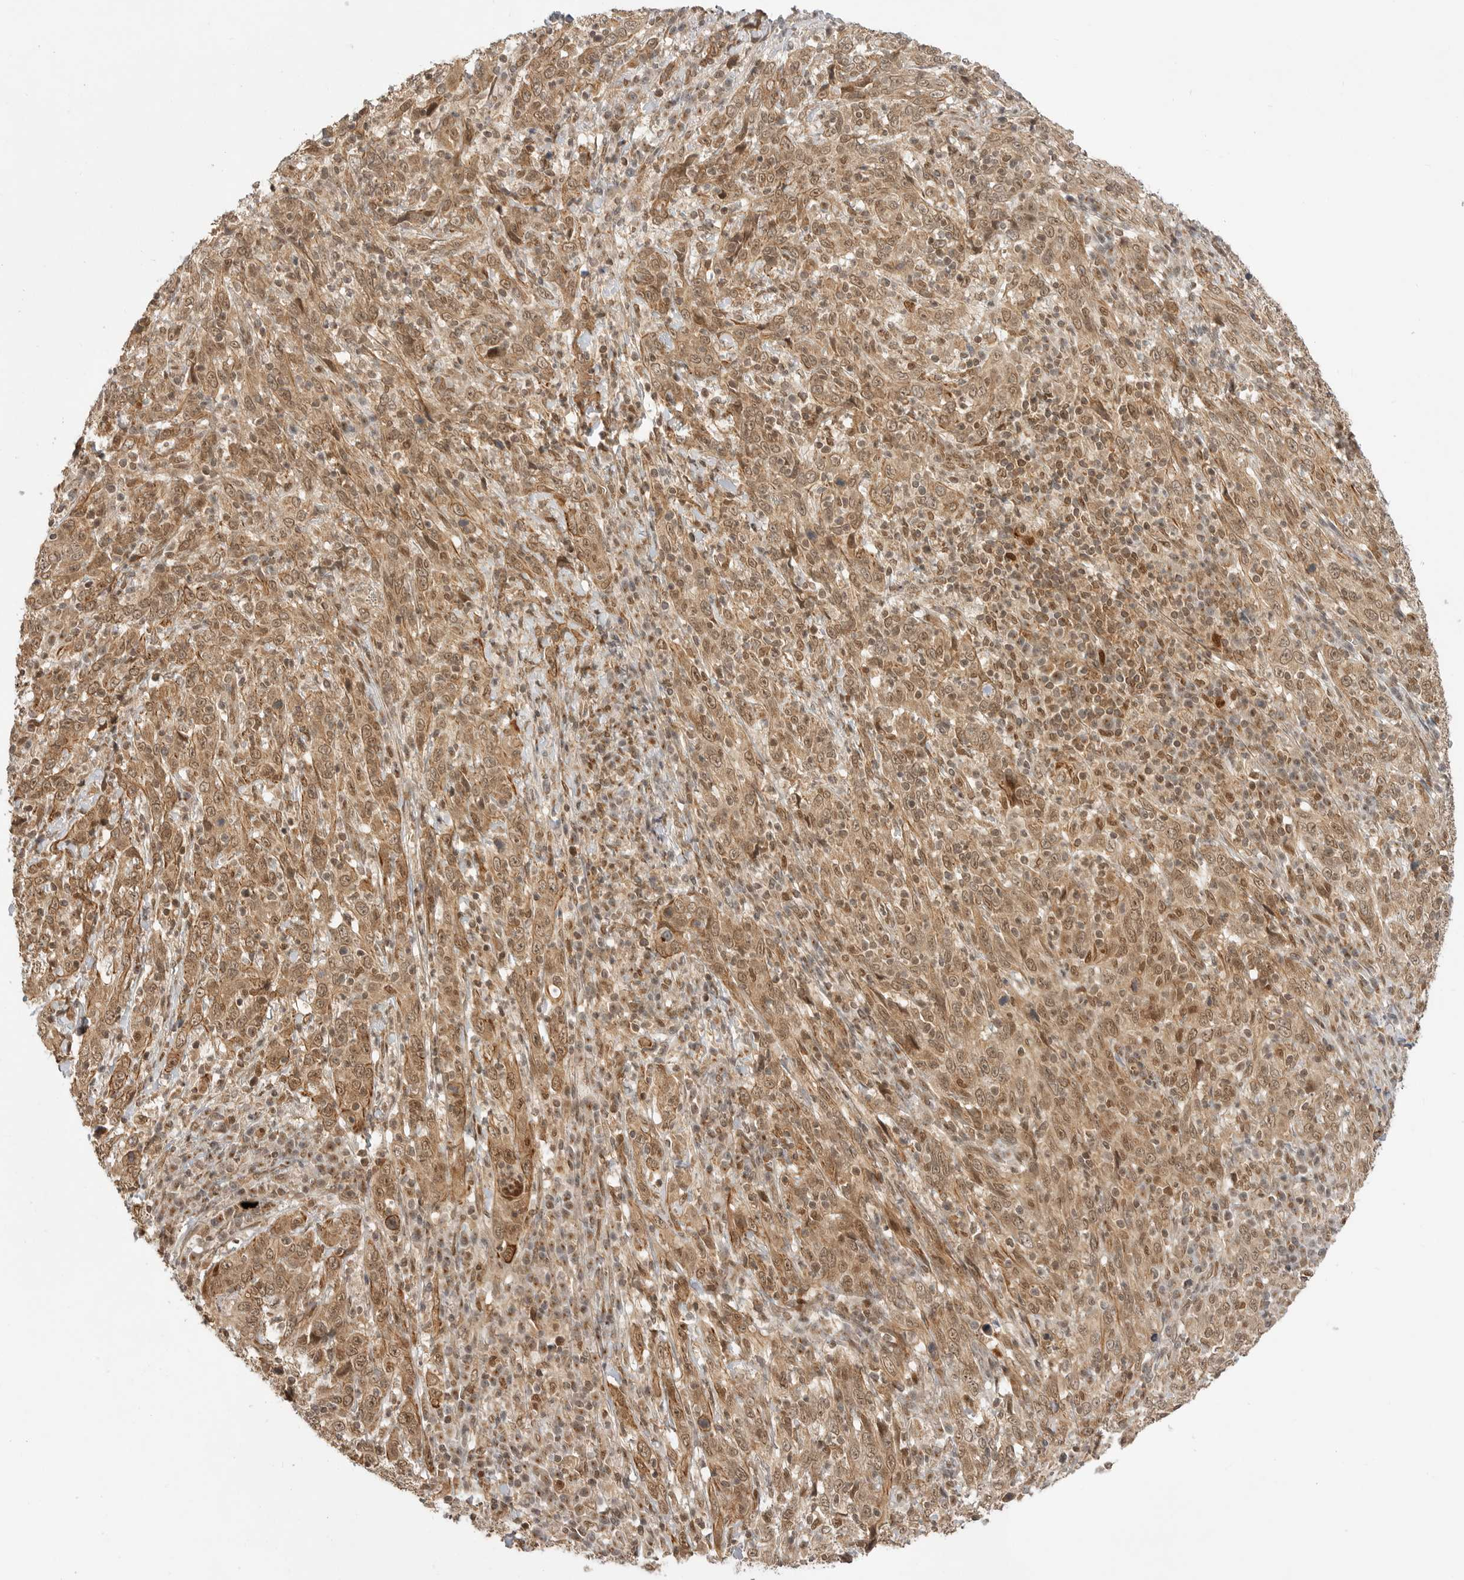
{"staining": {"intensity": "moderate", "quantity": ">75%", "location": "cytoplasmic/membranous,nuclear"}, "tissue": "cervical cancer", "cell_type": "Tumor cells", "image_type": "cancer", "snomed": [{"axis": "morphology", "description": "Squamous cell carcinoma, NOS"}, {"axis": "topography", "description": "Cervix"}], "caption": "A brown stain highlights moderate cytoplasmic/membranous and nuclear staining of a protein in human squamous cell carcinoma (cervical) tumor cells.", "gene": "ALKAL1", "patient": {"sex": "female", "age": 46}}